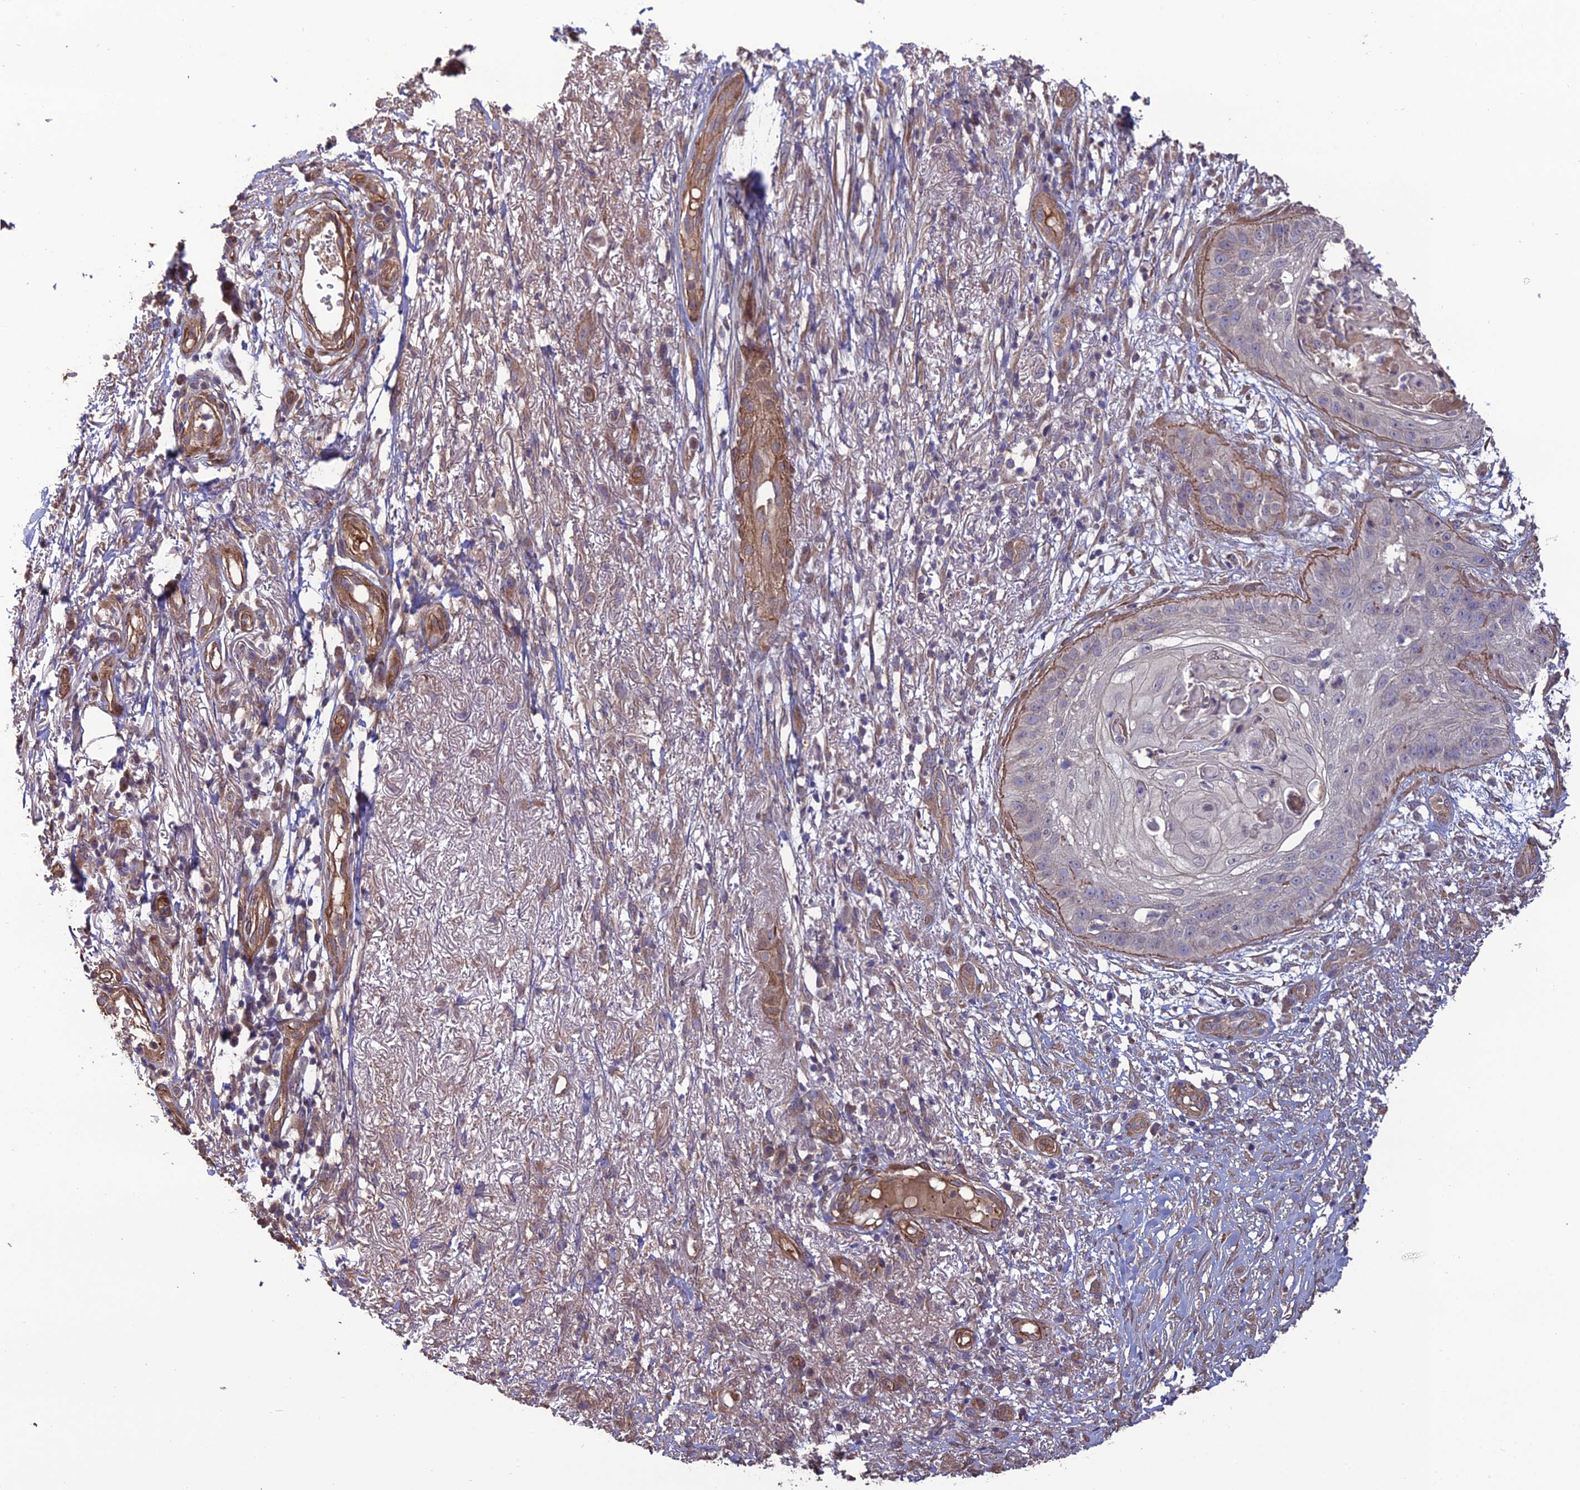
{"staining": {"intensity": "negative", "quantity": "none", "location": "none"}, "tissue": "skin cancer", "cell_type": "Tumor cells", "image_type": "cancer", "snomed": [{"axis": "morphology", "description": "Squamous cell carcinoma, NOS"}, {"axis": "topography", "description": "Skin"}], "caption": "Micrograph shows no protein staining in tumor cells of skin cancer (squamous cell carcinoma) tissue.", "gene": "ATP6V0A2", "patient": {"sex": "male", "age": 70}}